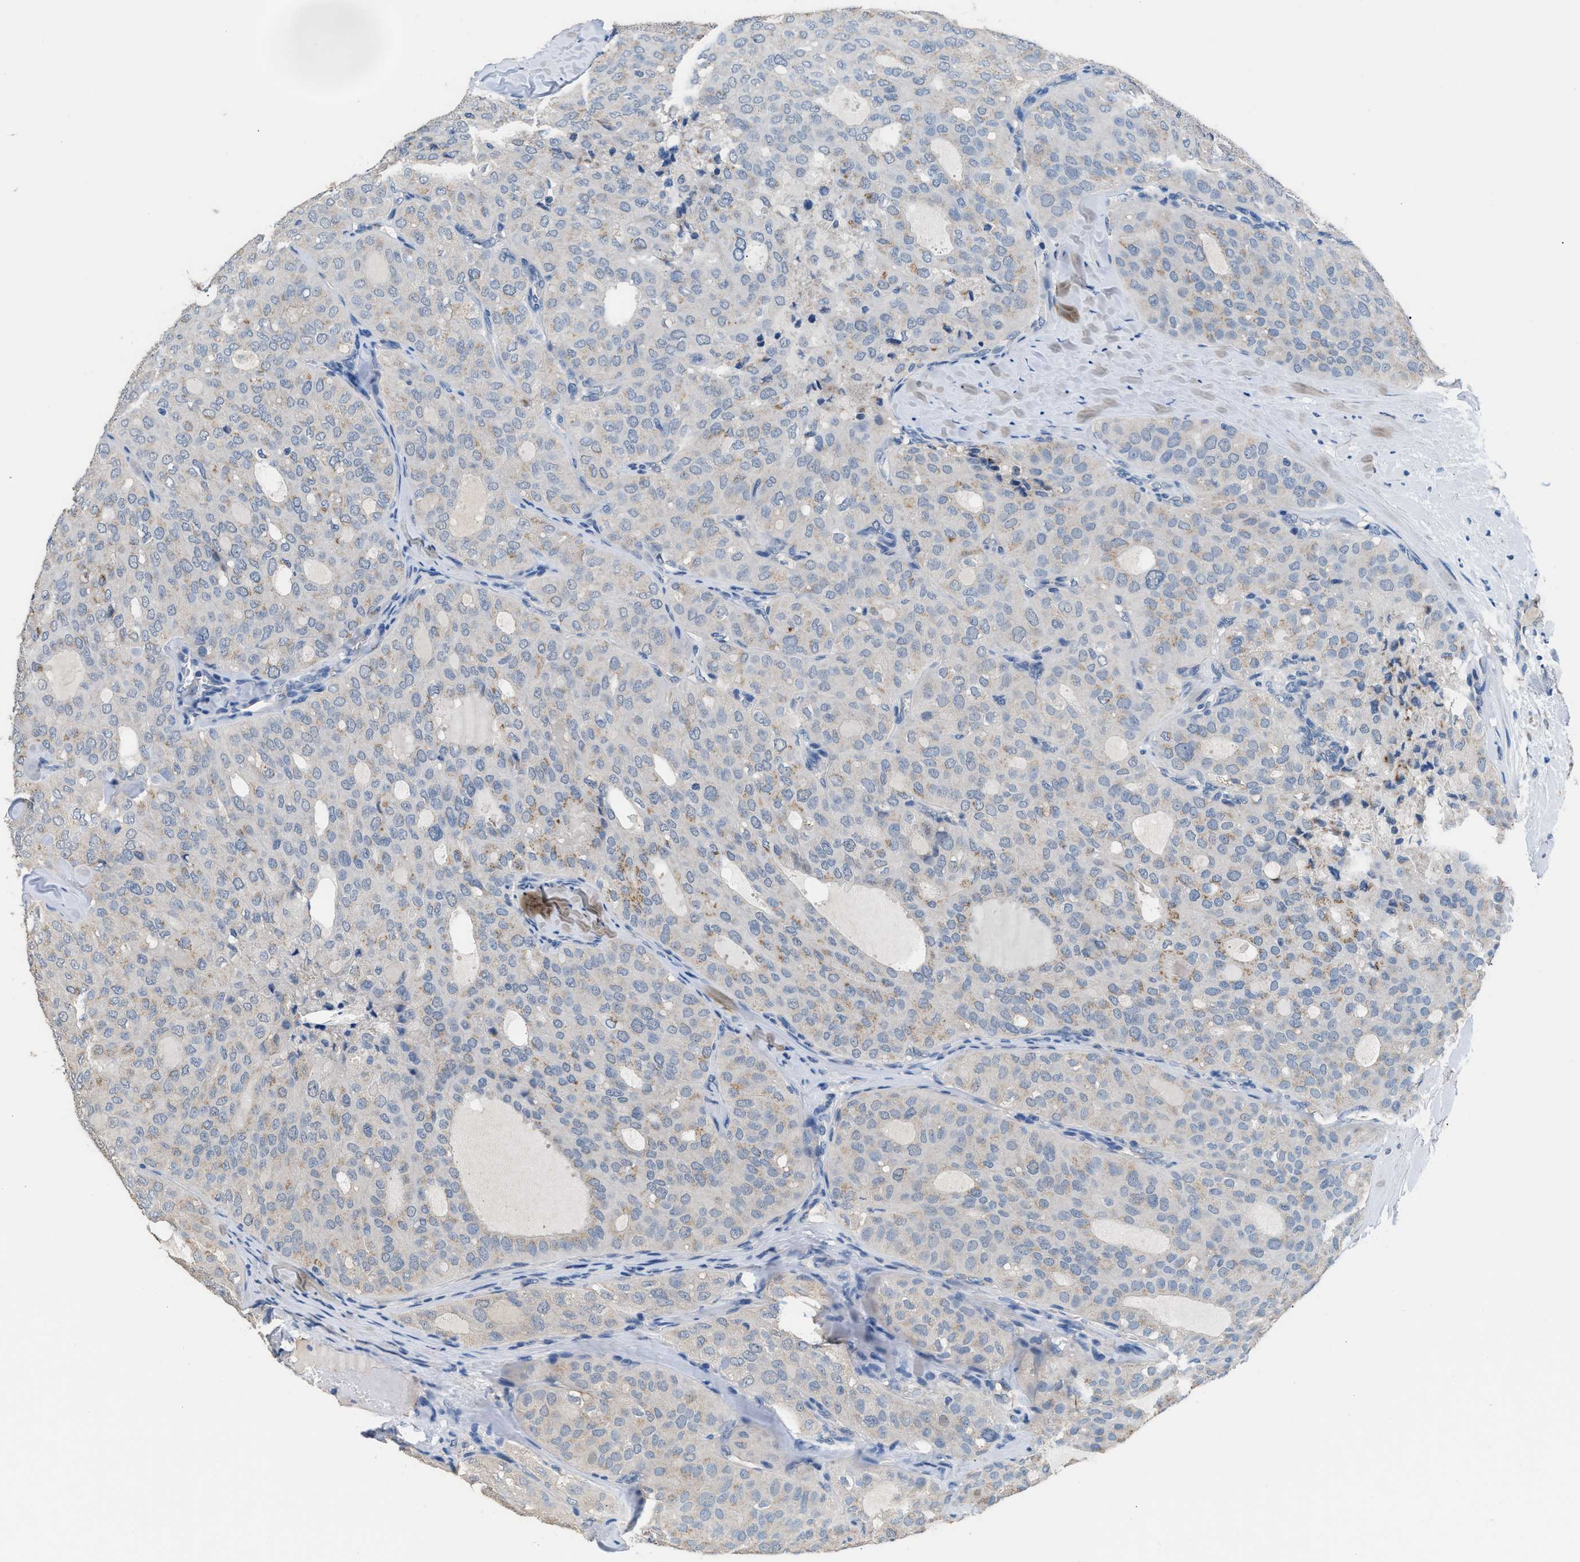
{"staining": {"intensity": "weak", "quantity": "<25%", "location": "cytoplasmic/membranous"}, "tissue": "thyroid cancer", "cell_type": "Tumor cells", "image_type": "cancer", "snomed": [{"axis": "morphology", "description": "Follicular adenoma carcinoma, NOS"}, {"axis": "topography", "description": "Thyroid gland"}], "caption": "Thyroid follicular adenoma carcinoma was stained to show a protein in brown. There is no significant positivity in tumor cells.", "gene": "GOLM1", "patient": {"sex": "male", "age": 75}}